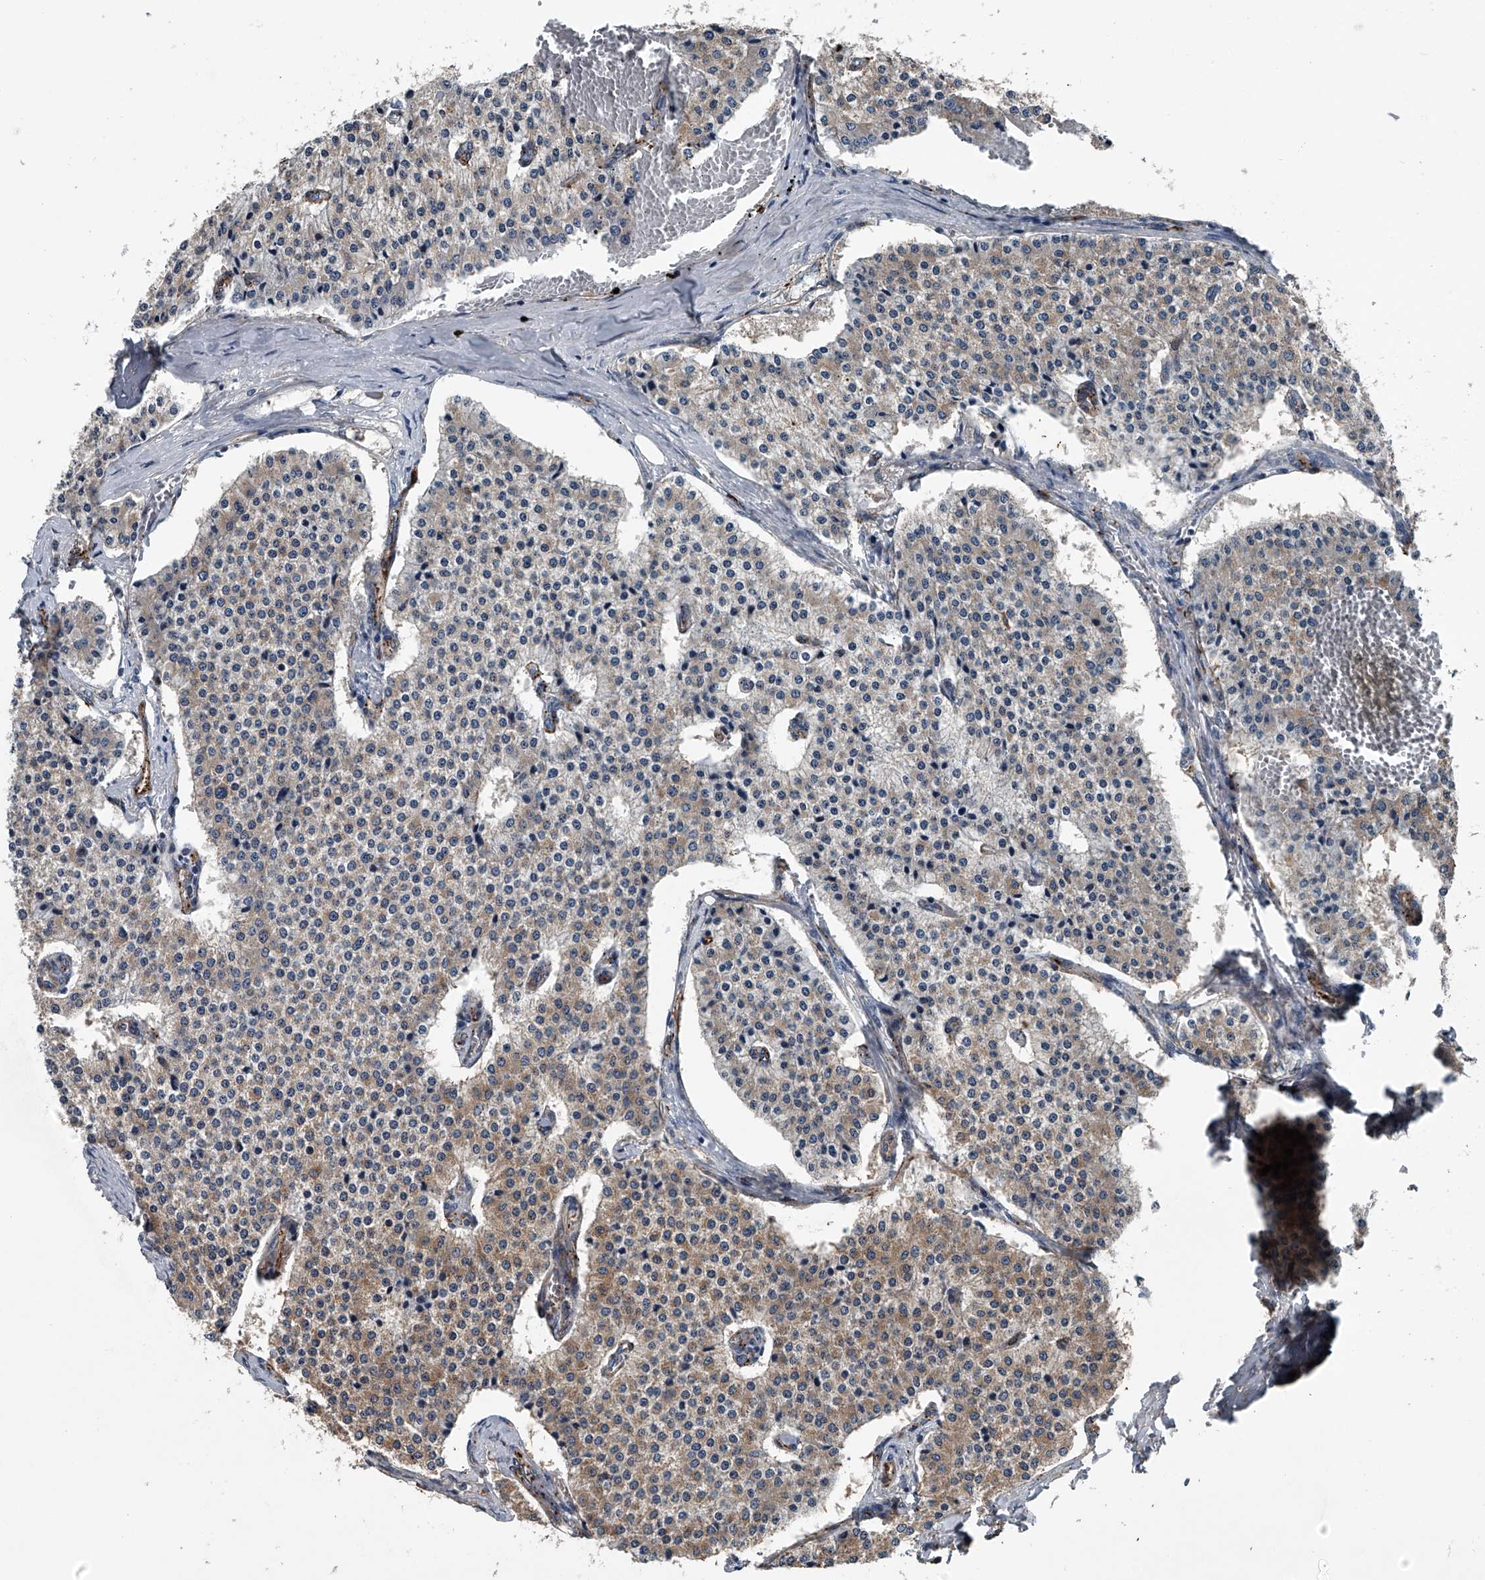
{"staining": {"intensity": "weak", "quantity": "25%-75%", "location": "cytoplasmic/membranous"}, "tissue": "carcinoid", "cell_type": "Tumor cells", "image_type": "cancer", "snomed": [{"axis": "morphology", "description": "Carcinoid, malignant, NOS"}, {"axis": "topography", "description": "Colon"}], "caption": "Carcinoid stained for a protein (brown) shows weak cytoplasmic/membranous positive staining in approximately 25%-75% of tumor cells.", "gene": "LDLRAD2", "patient": {"sex": "female", "age": 52}}